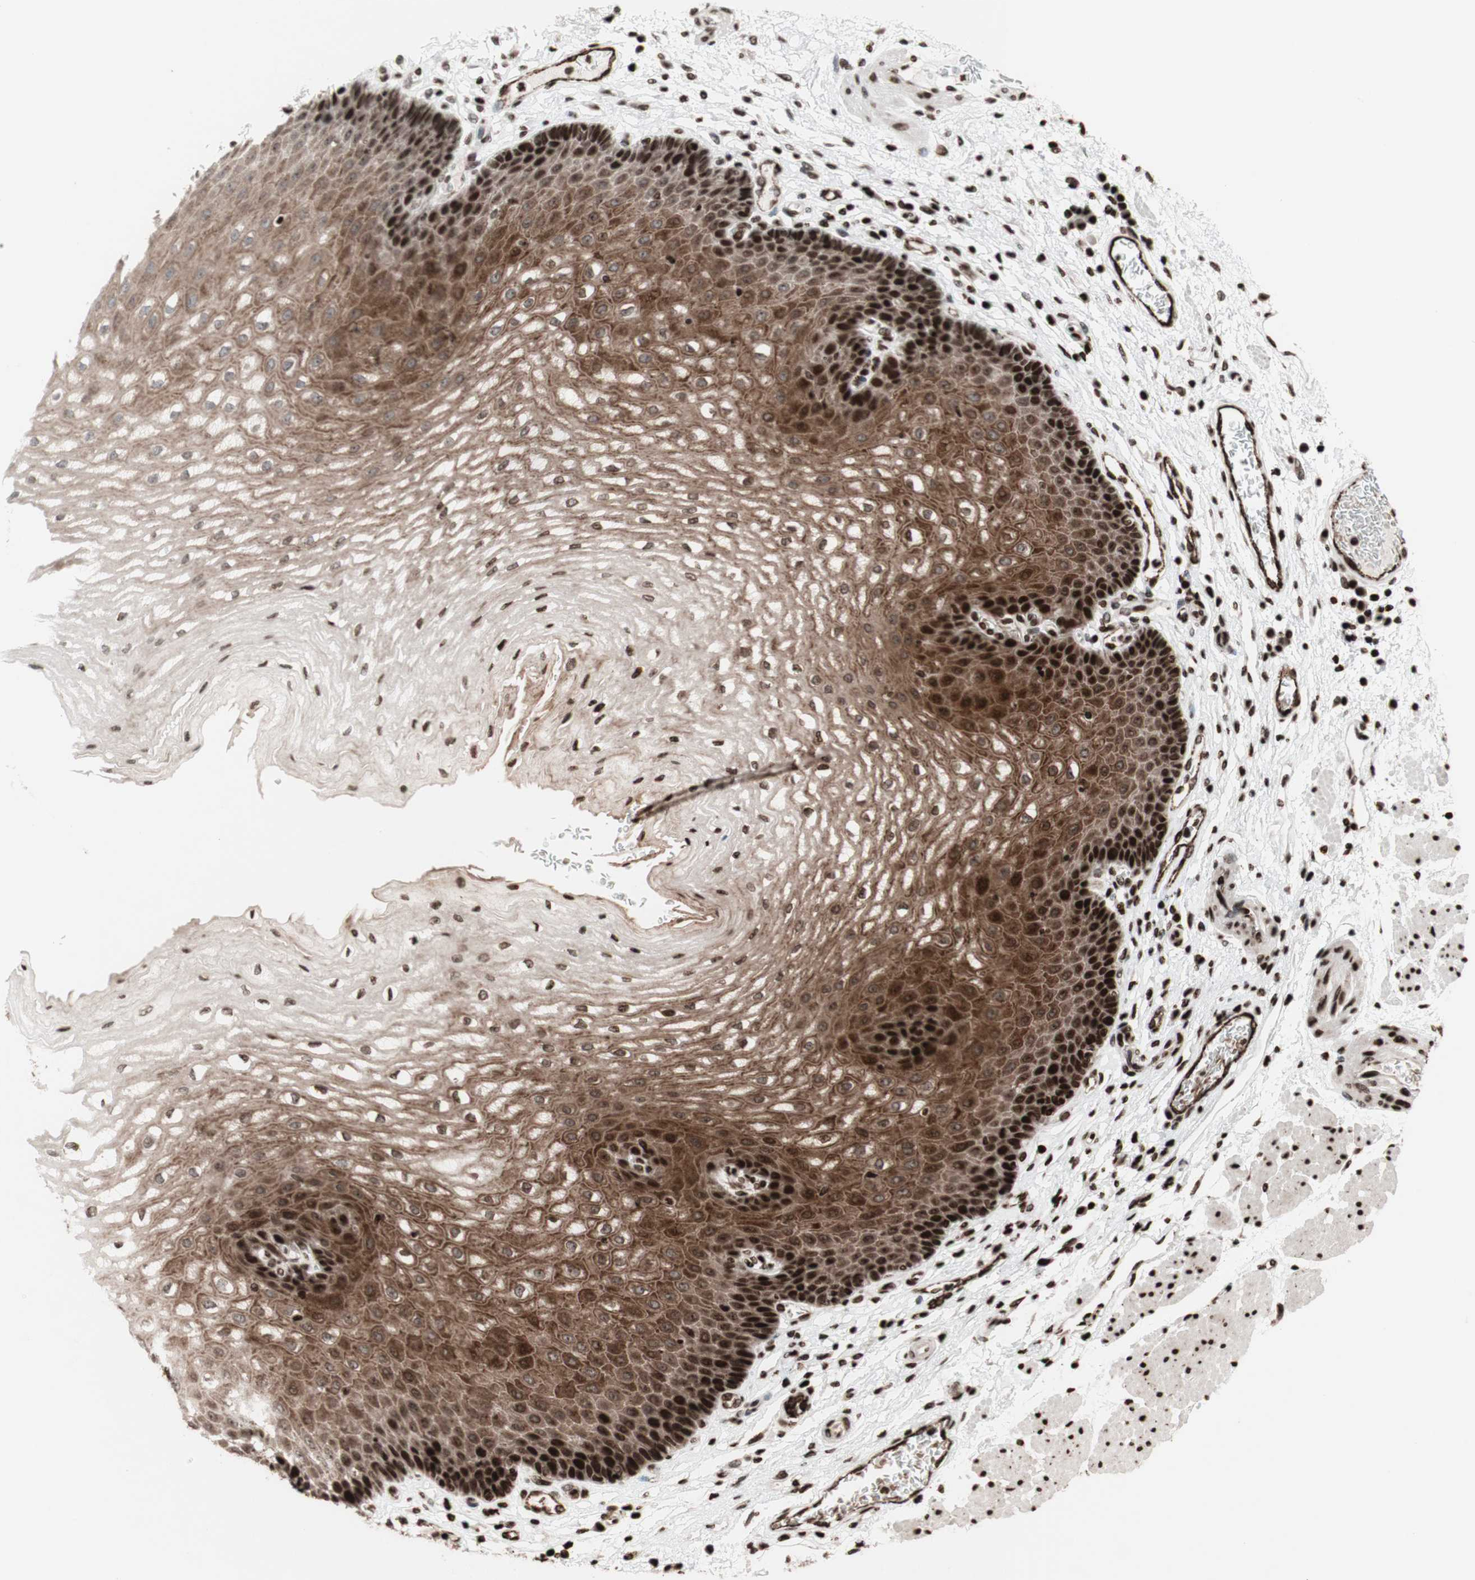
{"staining": {"intensity": "strong", "quantity": ">75%", "location": "cytoplasmic/membranous,nuclear"}, "tissue": "esophagus", "cell_type": "Squamous epithelial cells", "image_type": "normal", "snomed": [{"axis": "morphology", "description": "Normal tissue, NOS"}, {"axis": "topography", "description": "Esophagus"}], "caption": "This is a photomicrograph of immunohistochemistry (IHC) staining of normal esophagus, which shows strong positivity in the cytoplasmic/membranous,nuclear of squamous epithelial cells.", "gene": "NCAPD2", "patient": {"sex": "male", "age": 54}}